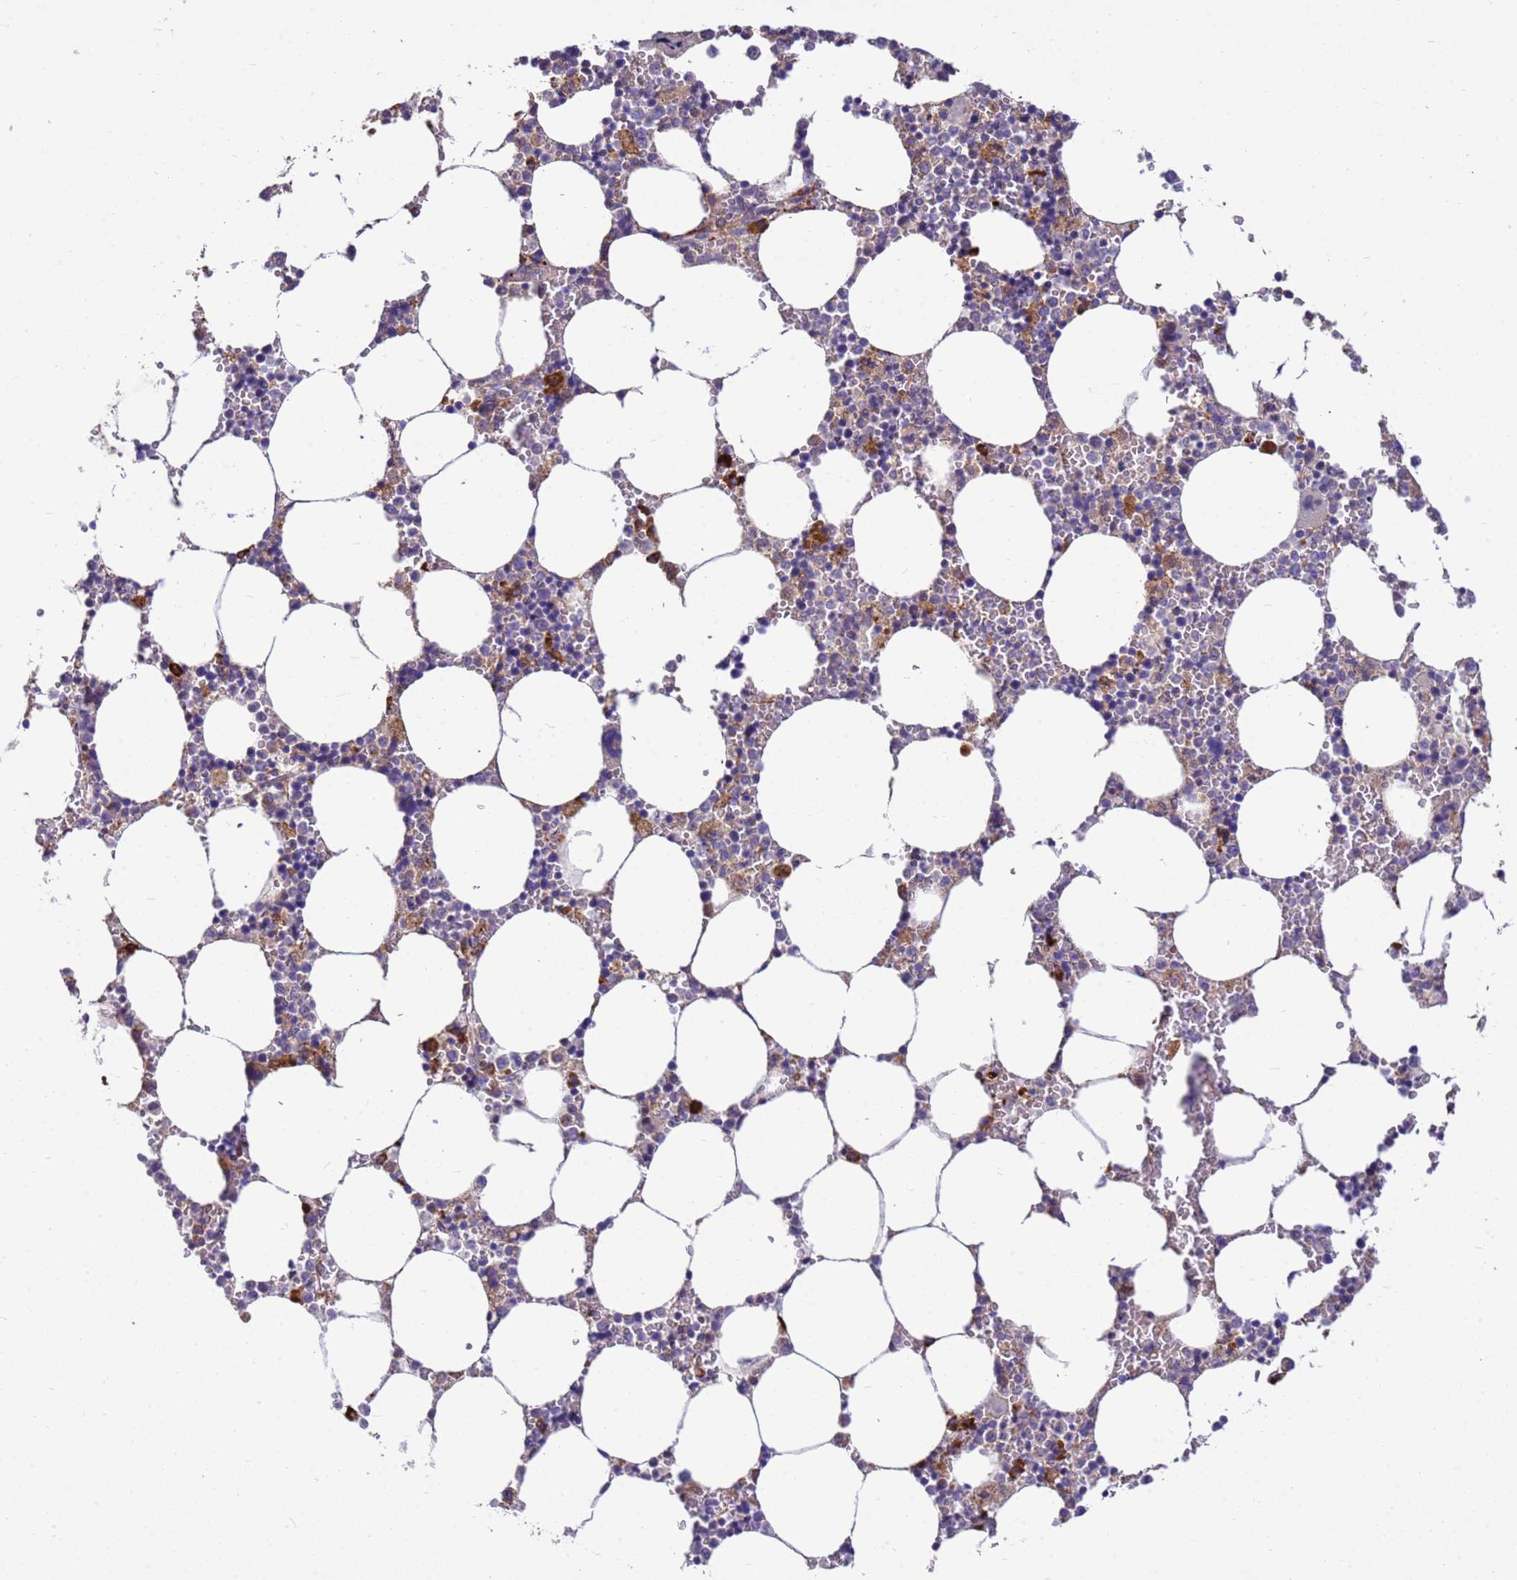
{"staining": {"intensity": "moderate", "quantity": "<25%", "location": "cytoplasmic/membranous"}, "tissue": "bone marrow", "cell_type": "Hematopoietic cells", "image_type": "normal", "snomed": [{"axis": "morphology", "description": "Normal tissue, NOS"}, {"axis": "topography", "description": "Bone marrow"}], "caption": "The image exhibits immunohistochemical staining of normal bone marrow. There is moderate cytoplasmic/membranous positivity is identified in about <25% of hematopoietic cells. (Stains: DAB (3,3'-diaminobenzidine) in brown, nuclei in blue, Microscopy: brightfield microscopy at high magnification).", "gene": "THAP5", "patient": {"sex": "female", "age": 64}}